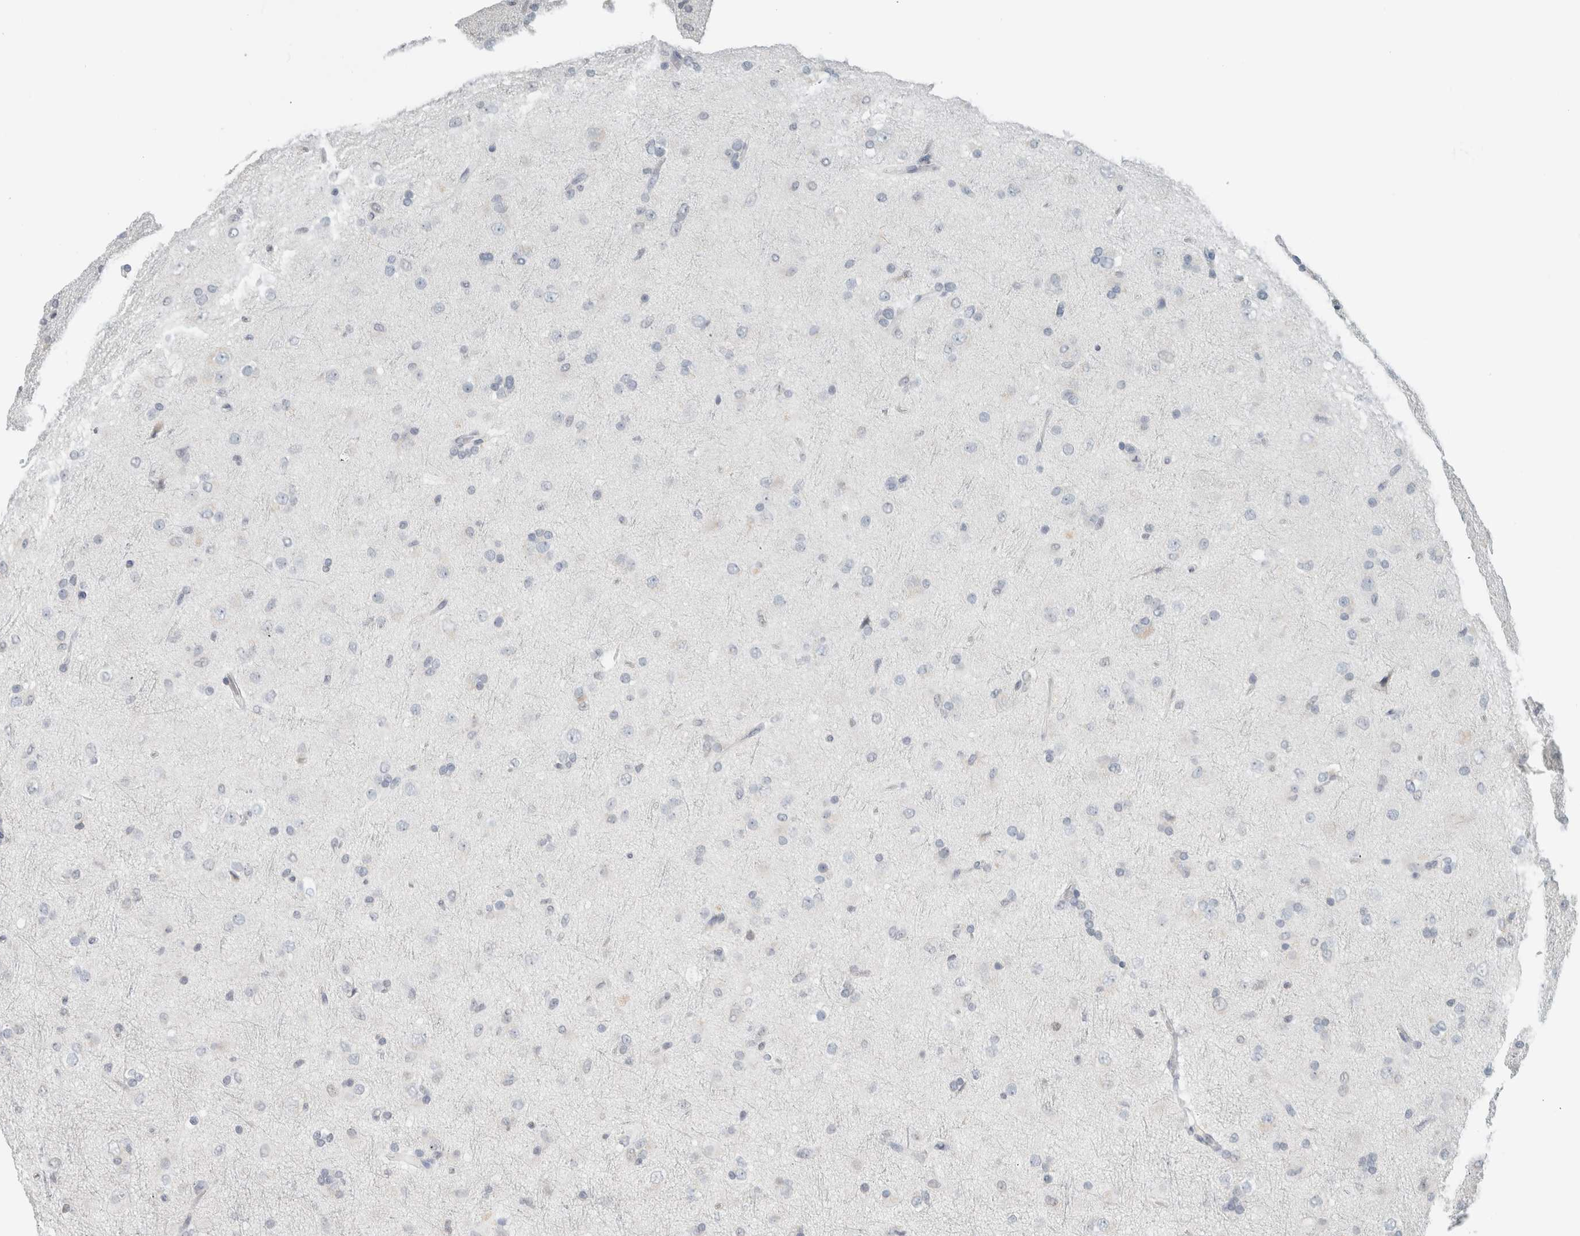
{"staining": {"intensity": "negative", "quantity": "none", "location": "none"}, "tissue": "glioma", "cell_type": "Tumor cells", "image_type": "cancer", "snomed": [{"axis": "morphology", "description": "Glioma, malignant, Low grade"}, {"axis": "topography", "description": "Brain"}], "caption": "IHC of human malignant glioma (low-grade) exhibits no expression in tumor cells. Brightfield microscopy of immunohistochemistry stained with DAB (3,3'-diaminobenzidine) (brown) and hematoxylin (blue), captured at high magnification.", "gene": "TRIT1", "patient": {"sex": "male", "age": 65}}